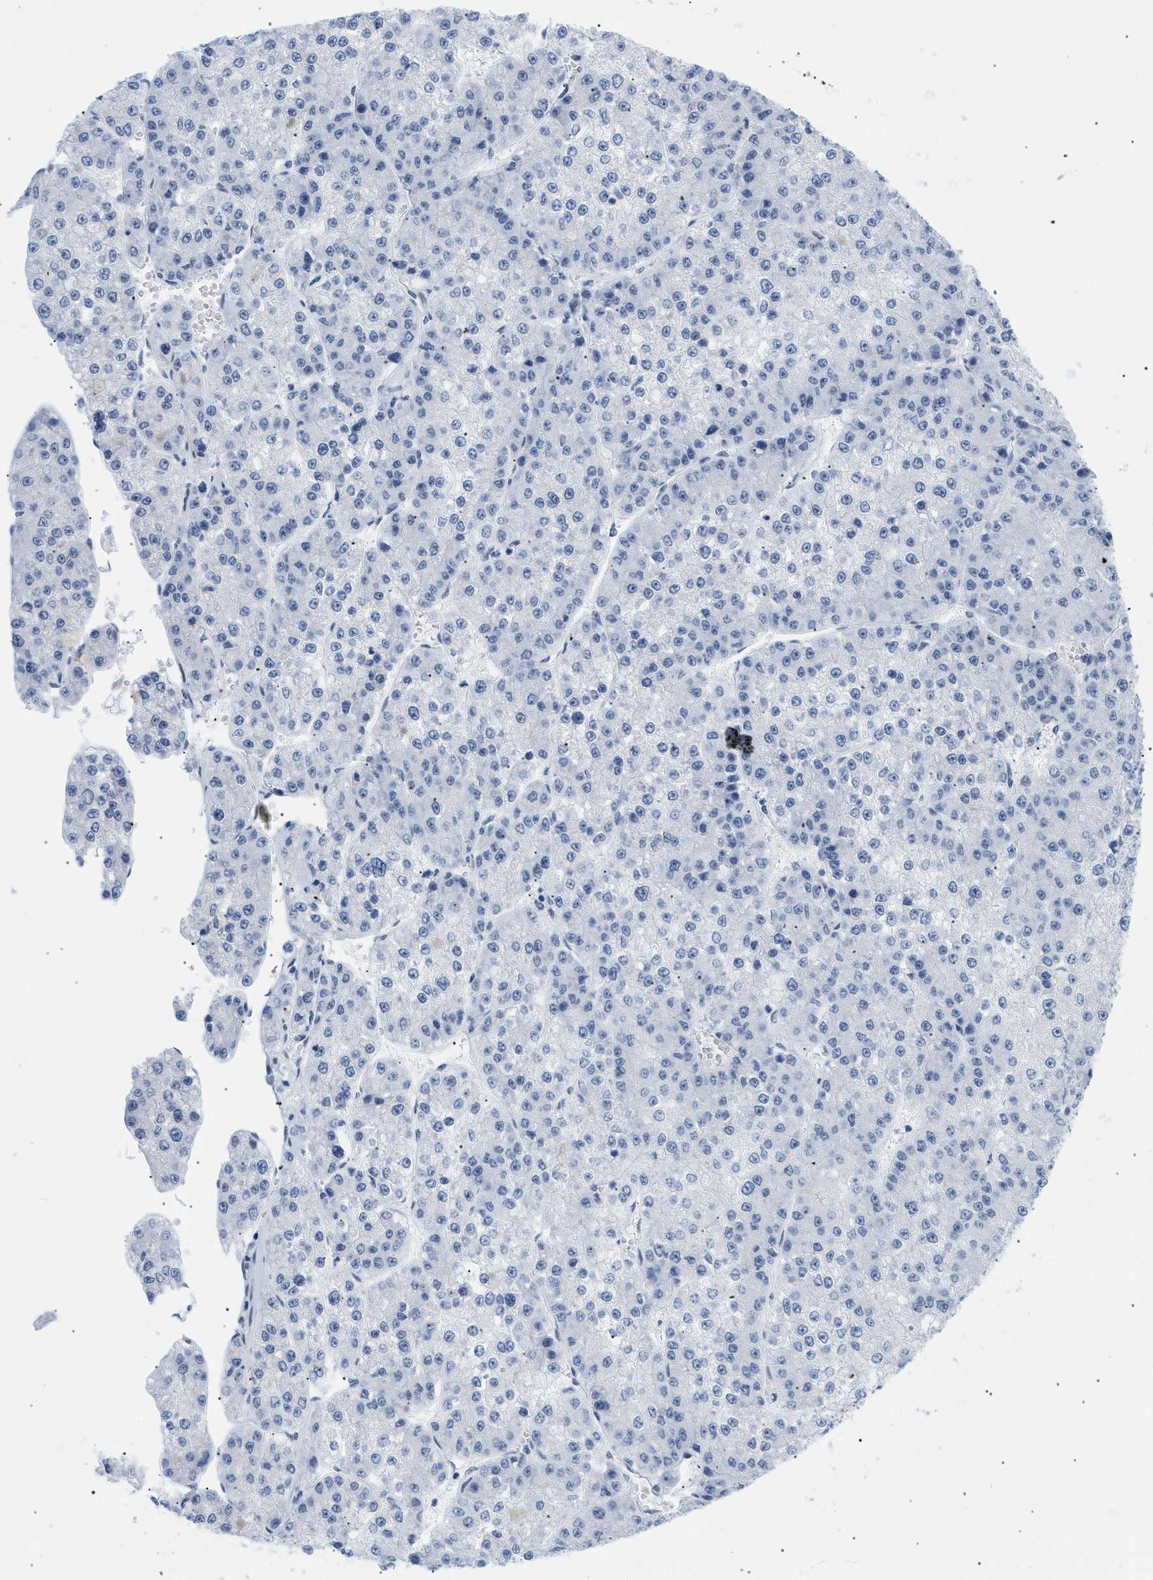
{"staining": {"intensity": "negative", "quantity": "none", "location": "none"}, "tissue": "liver cancer", "cell_type": "Tumor cells", "image_type": "cancer", "snomed": [{"axis": "morphology", "description": "Carcinoma, Hepatocellular, NOS"}, {"axis": "topography", "description": "Liver"}], "caption": "IHC micrograph of neoplastic tissue: liver cancer (hepatocellular carcinoma) stained with DAB (3,3'-diaminobenzidine) shows no significant protein expression in tumor cells.", "gene": "ELN", "patient": {"sex": "female", "age": 73}}